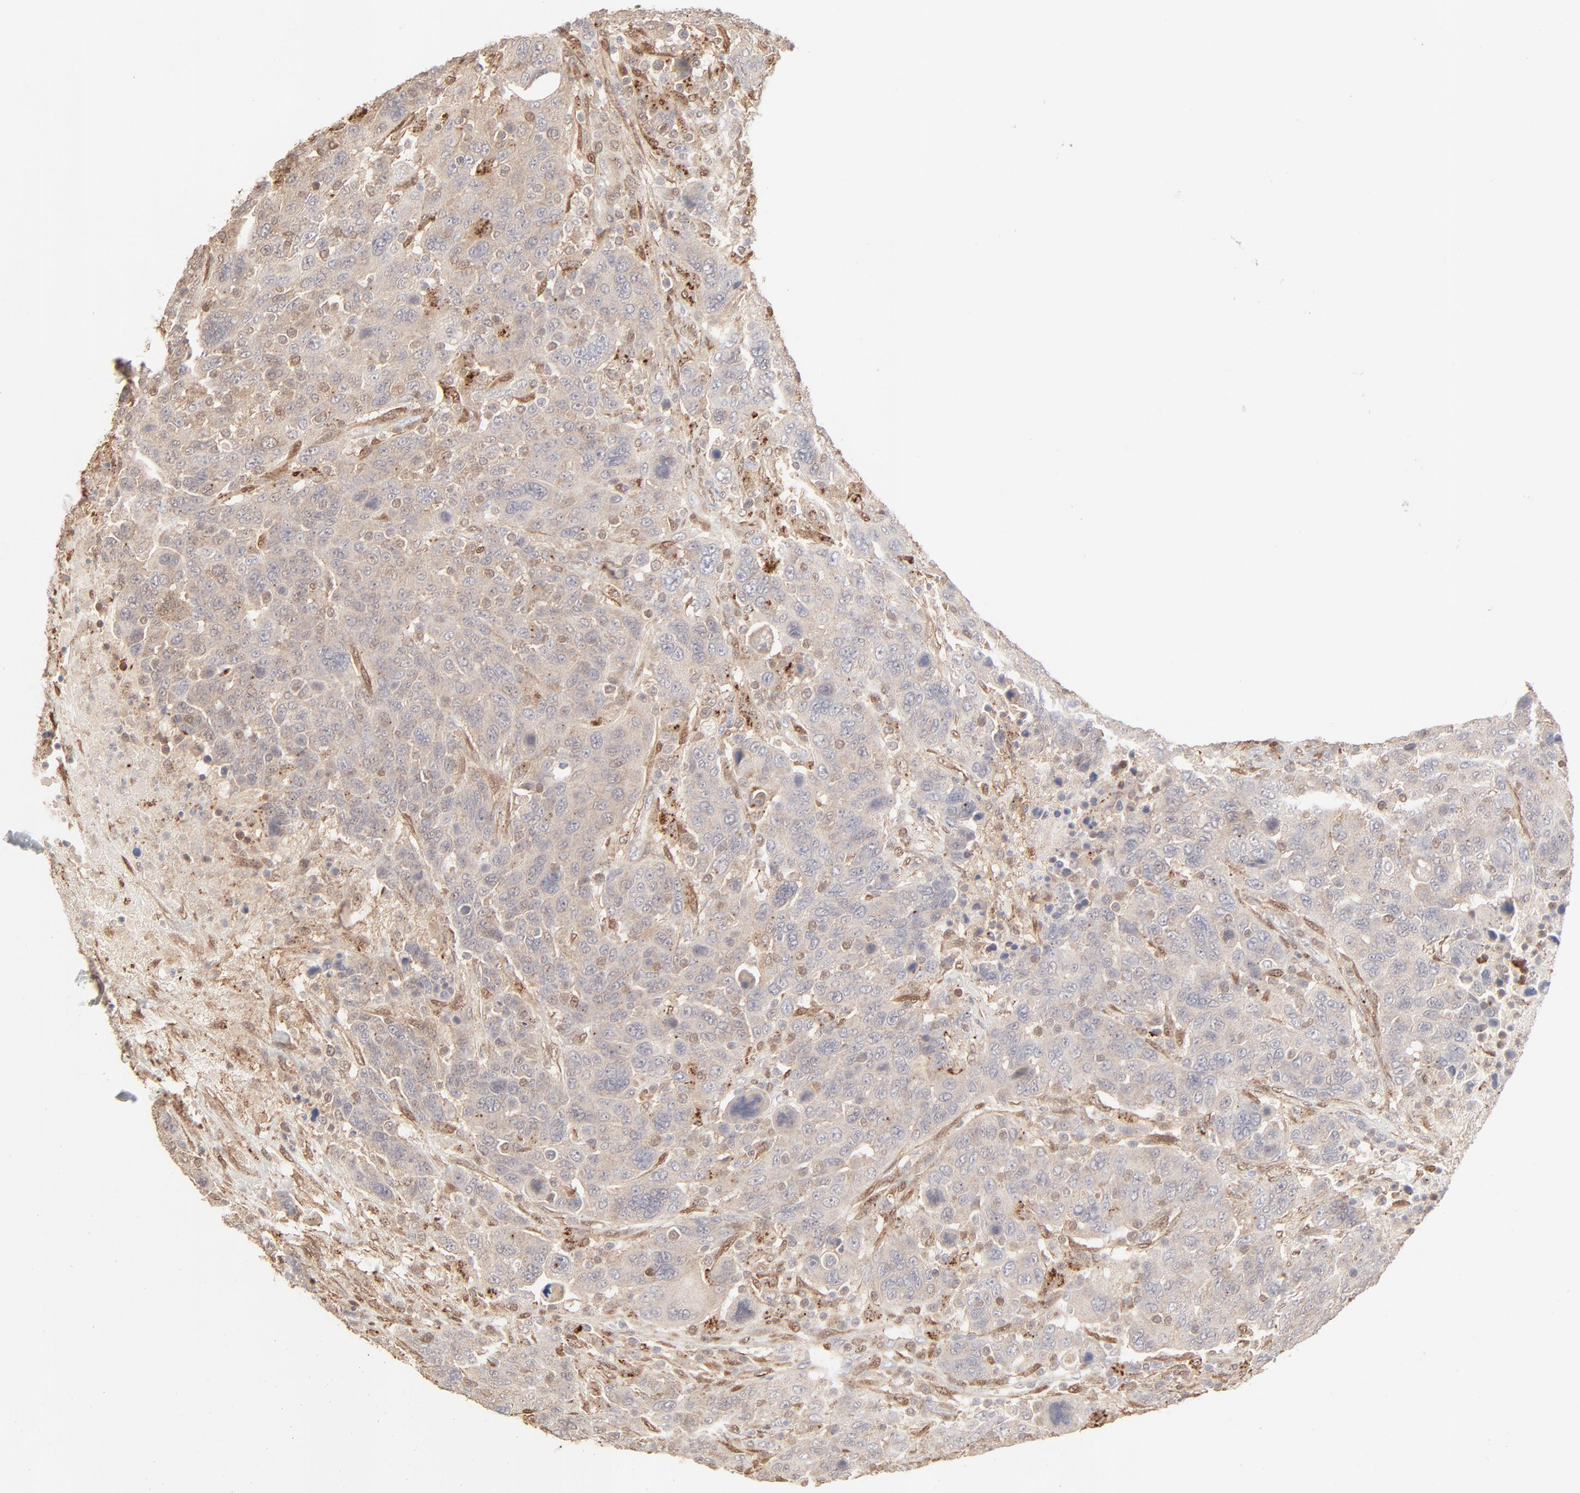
{"staining": {"intensity": "weak", "quantity": ">75%", "location": "cytoplasmic/membranous"}, "tissue": "breast cancer", "cell_type": "Tumor cells", "image_type": "cancer", "snomed": [{"axis": "morphology", "description": "Duct carcinoma"}, {"axis": "topography", "description": "Breast"}], "caption": "Immunohistochemistry (IHC) (DAB (3,3'-diaminobenzidine)) staining of human breast cancer reveals weak cytoplasmic/membranous protein staining in about >75% of tumor cells.", "gene": "LGALS2", "patient": {"sex": "female", "age": 37}}